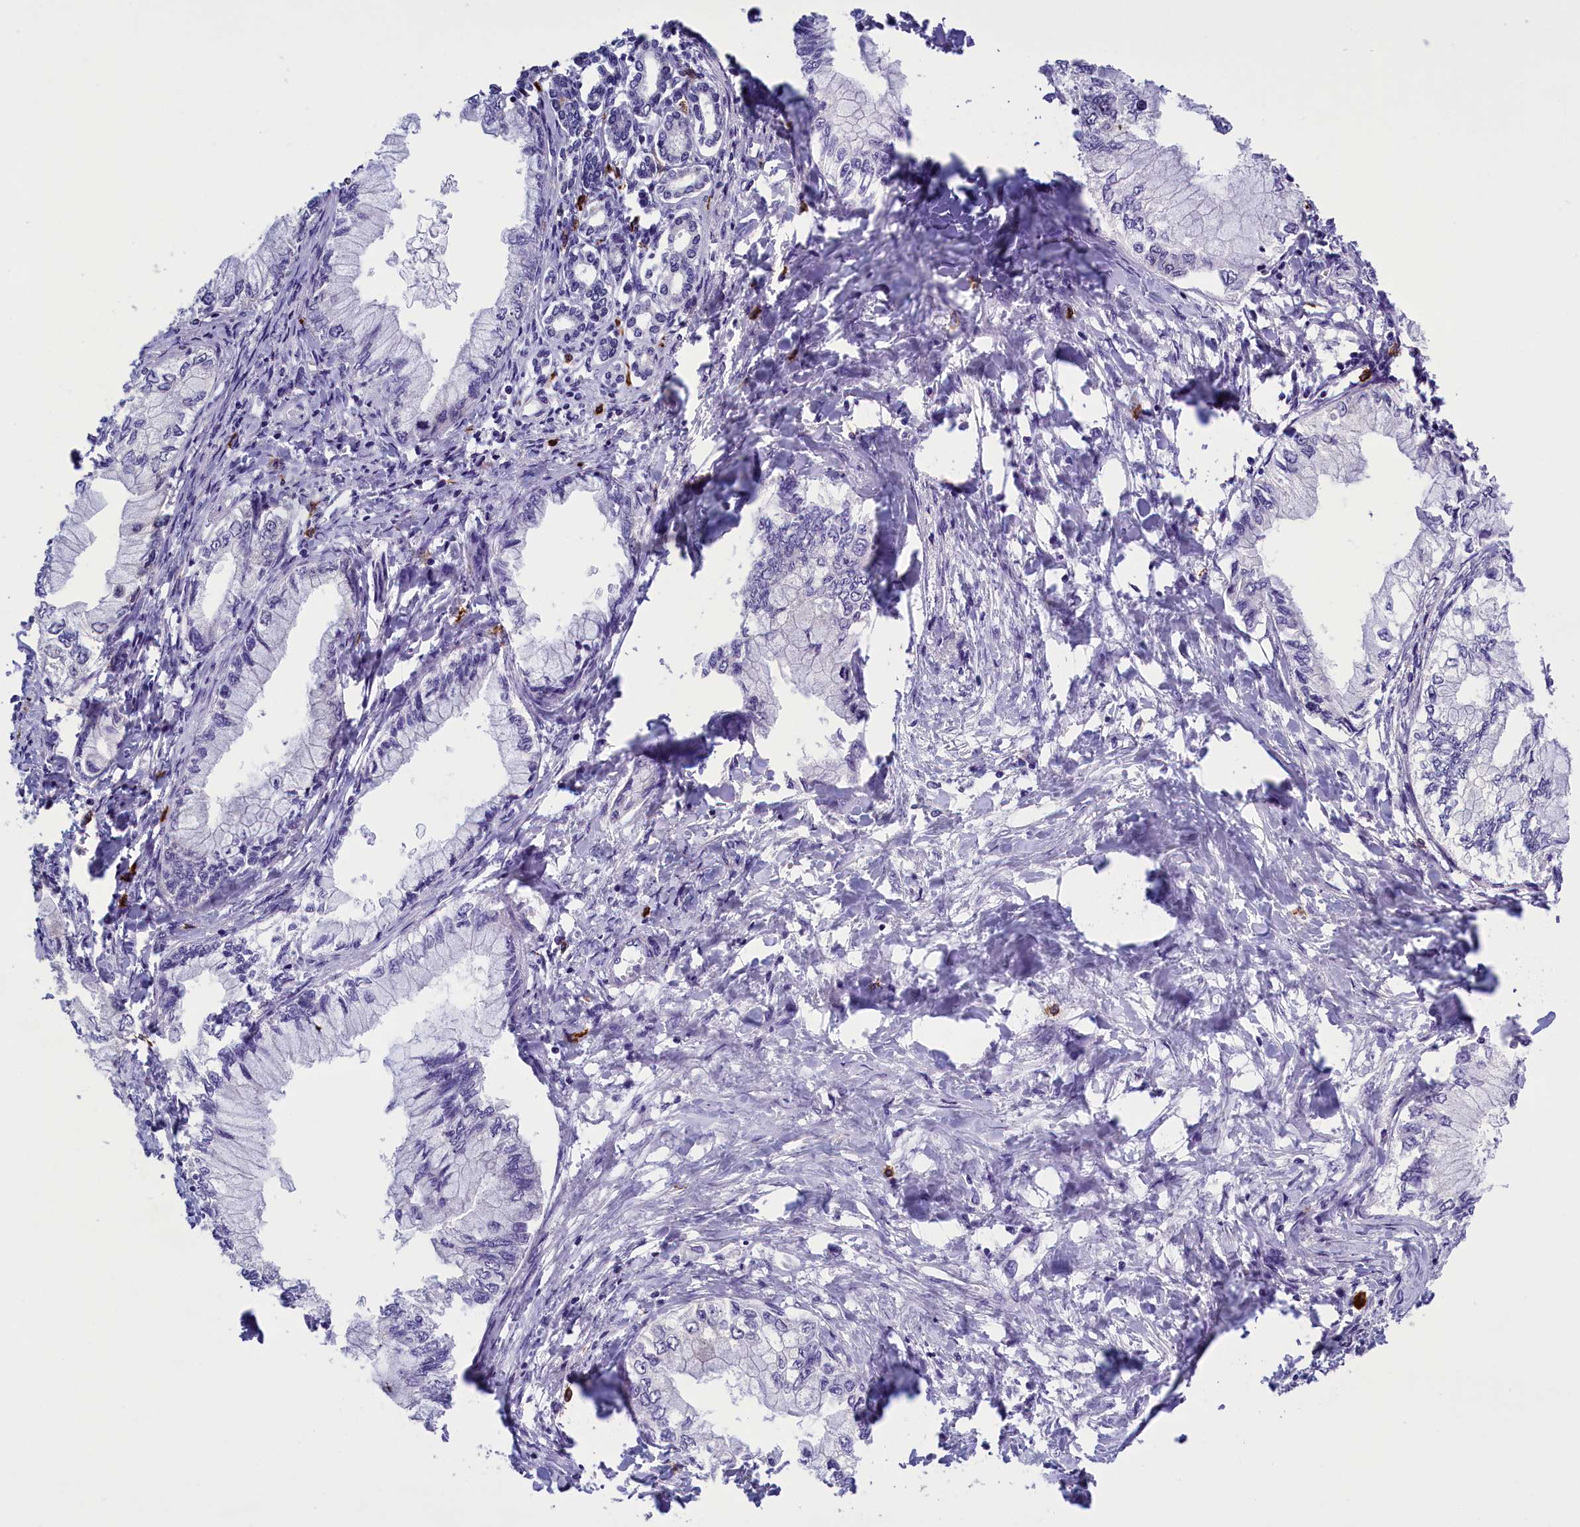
{"staining": {"intensity": "negative", "quantity": "none", "location": "none"}, "tissue": "pancreatic cancer", "cell_type": "Tumor cells", "image_type": "cancer", "snomed": [{"axis": "morphology", "description": "Adenocarcinoma, NOS"}, {"axis": "topography", "description": "Pancreas"}], "caption": "The histopathology image displays no staining of tumor cells in pancreatic cancer.", "gene": "ENPP6", "patient": {"sex": "male", "age": 48}}